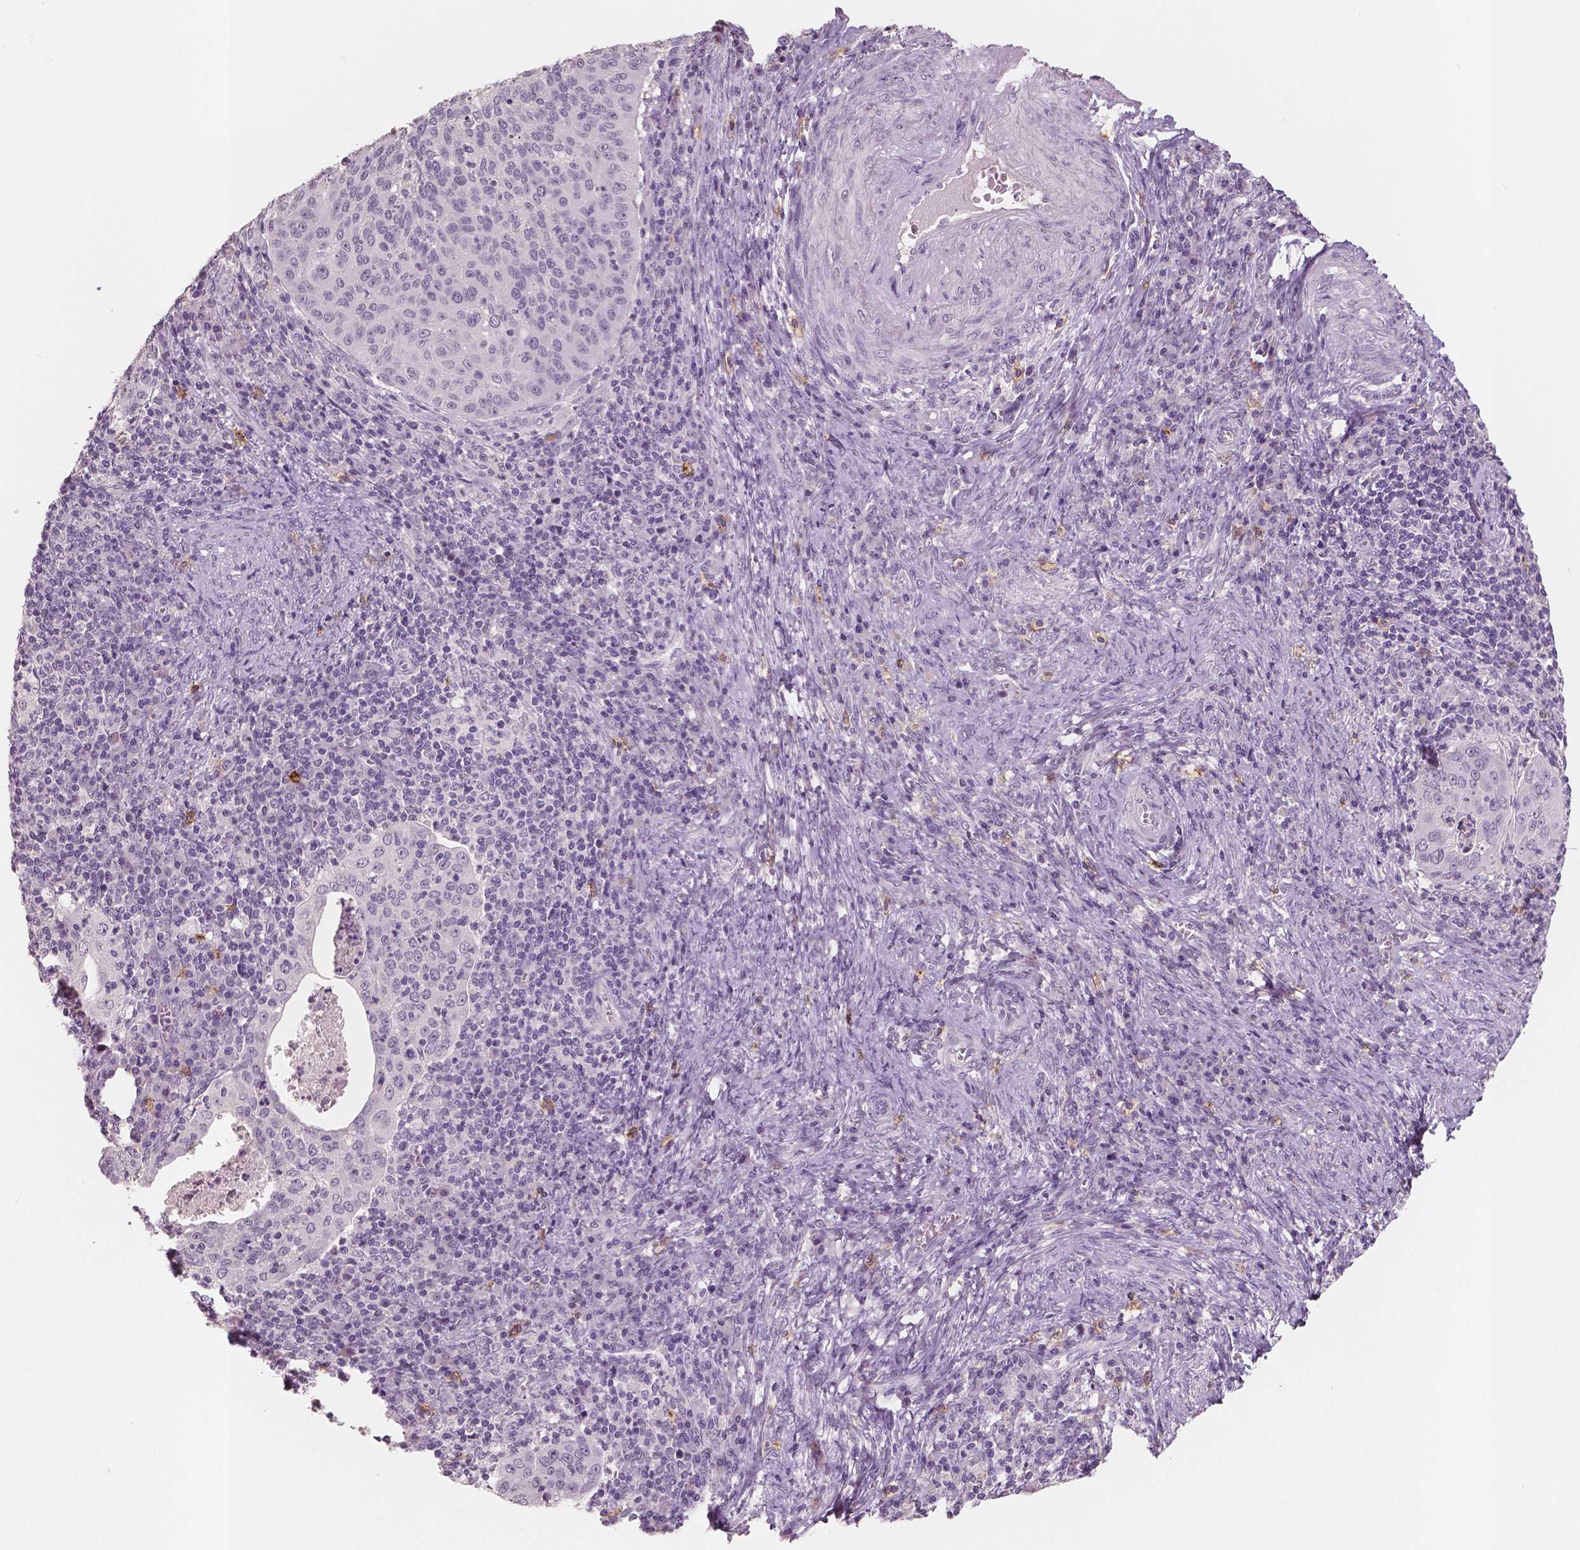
{"staining": {"intensity": "negative", "quantity": "none", "location": "none"}, "tissue": "cervical cancer", "cell_type": "Tumor cells", "image_type": "cancer", "snomed": [{"axis": "morphology", "description": "Squamous cell carcinoma, NOS"}, {"axis": "topography", "description": "Cervix"}], "caption": "Immunohistochemical staining of squamous cell carcinoma (cervical) displays no significant expression in tumor cells.", "gene": "KIT", "patient": {"sex": "female", "age": 39}}